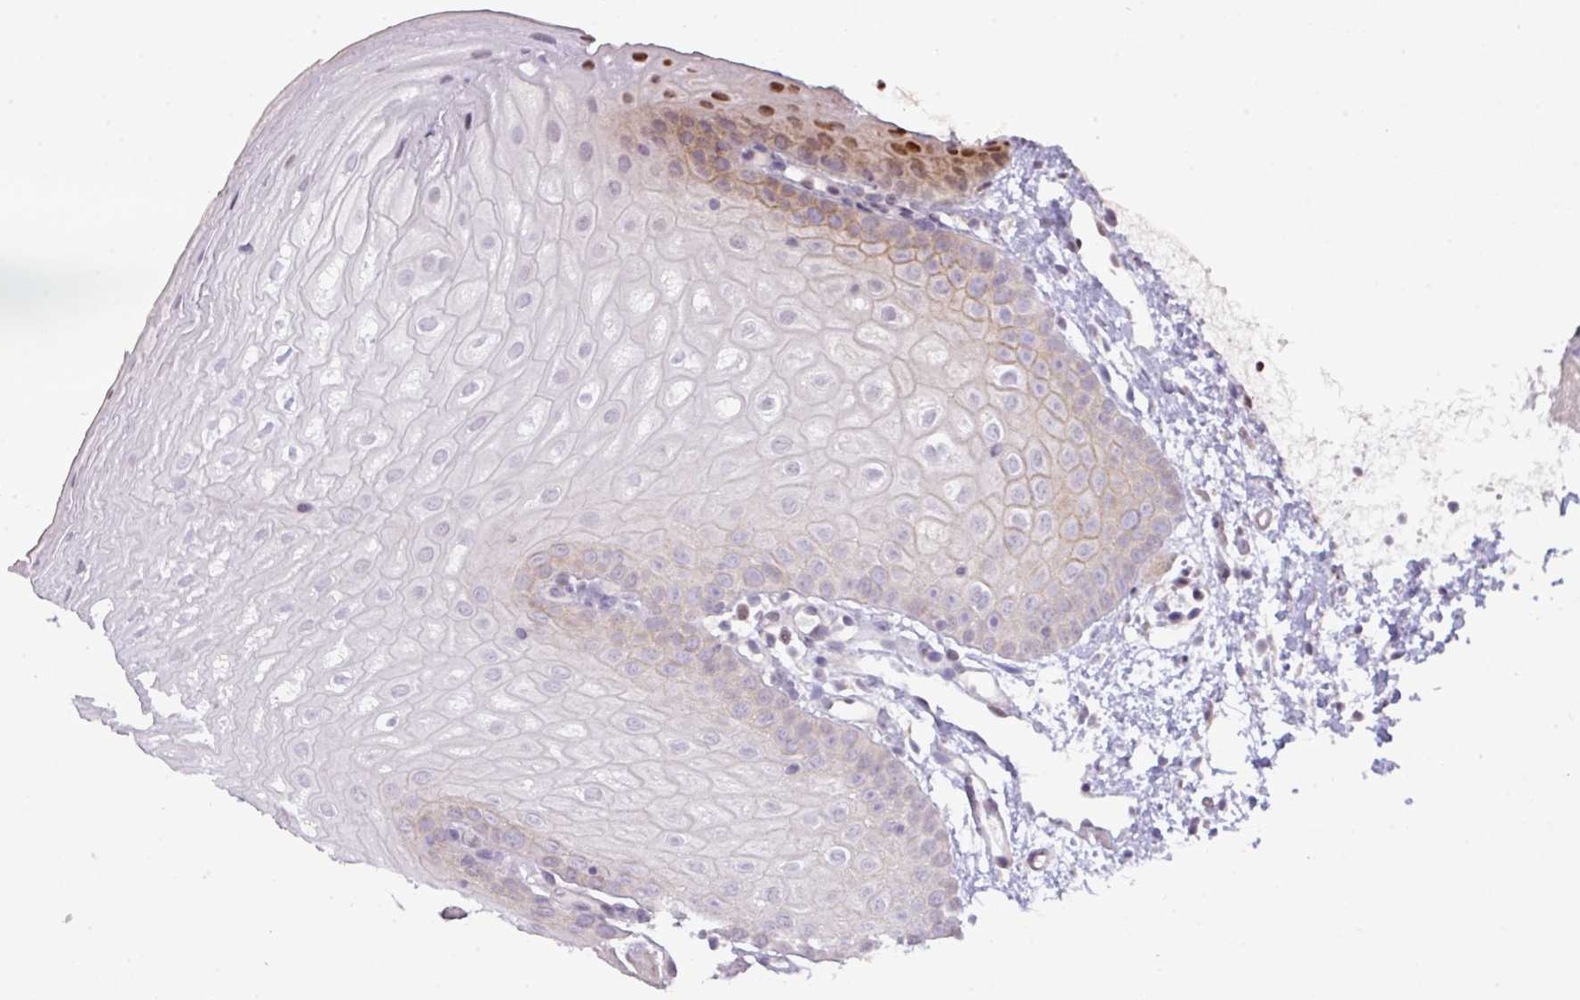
{"staining": {"intensity": "moderate", "quantity": "<25%", "location": "nuclear"}, "tissue": "oral mucosa", "cell_type": "Squamous epithelial cells", "image_type": "normal", "snomed": [{"axis": "morphology", "description": "Normal tissue, NOS"}, {"axis": "topography", "description": "Oral tissue"}], "caption": "Immunohistochemistry (IHC) of benign oral mucosa reveals low levels of moderate nuclear expression in approximately <25% of squamous epithelial cells.", "gene": "ANKRD13B", "patient": {"sex": "female", "age": 67}}